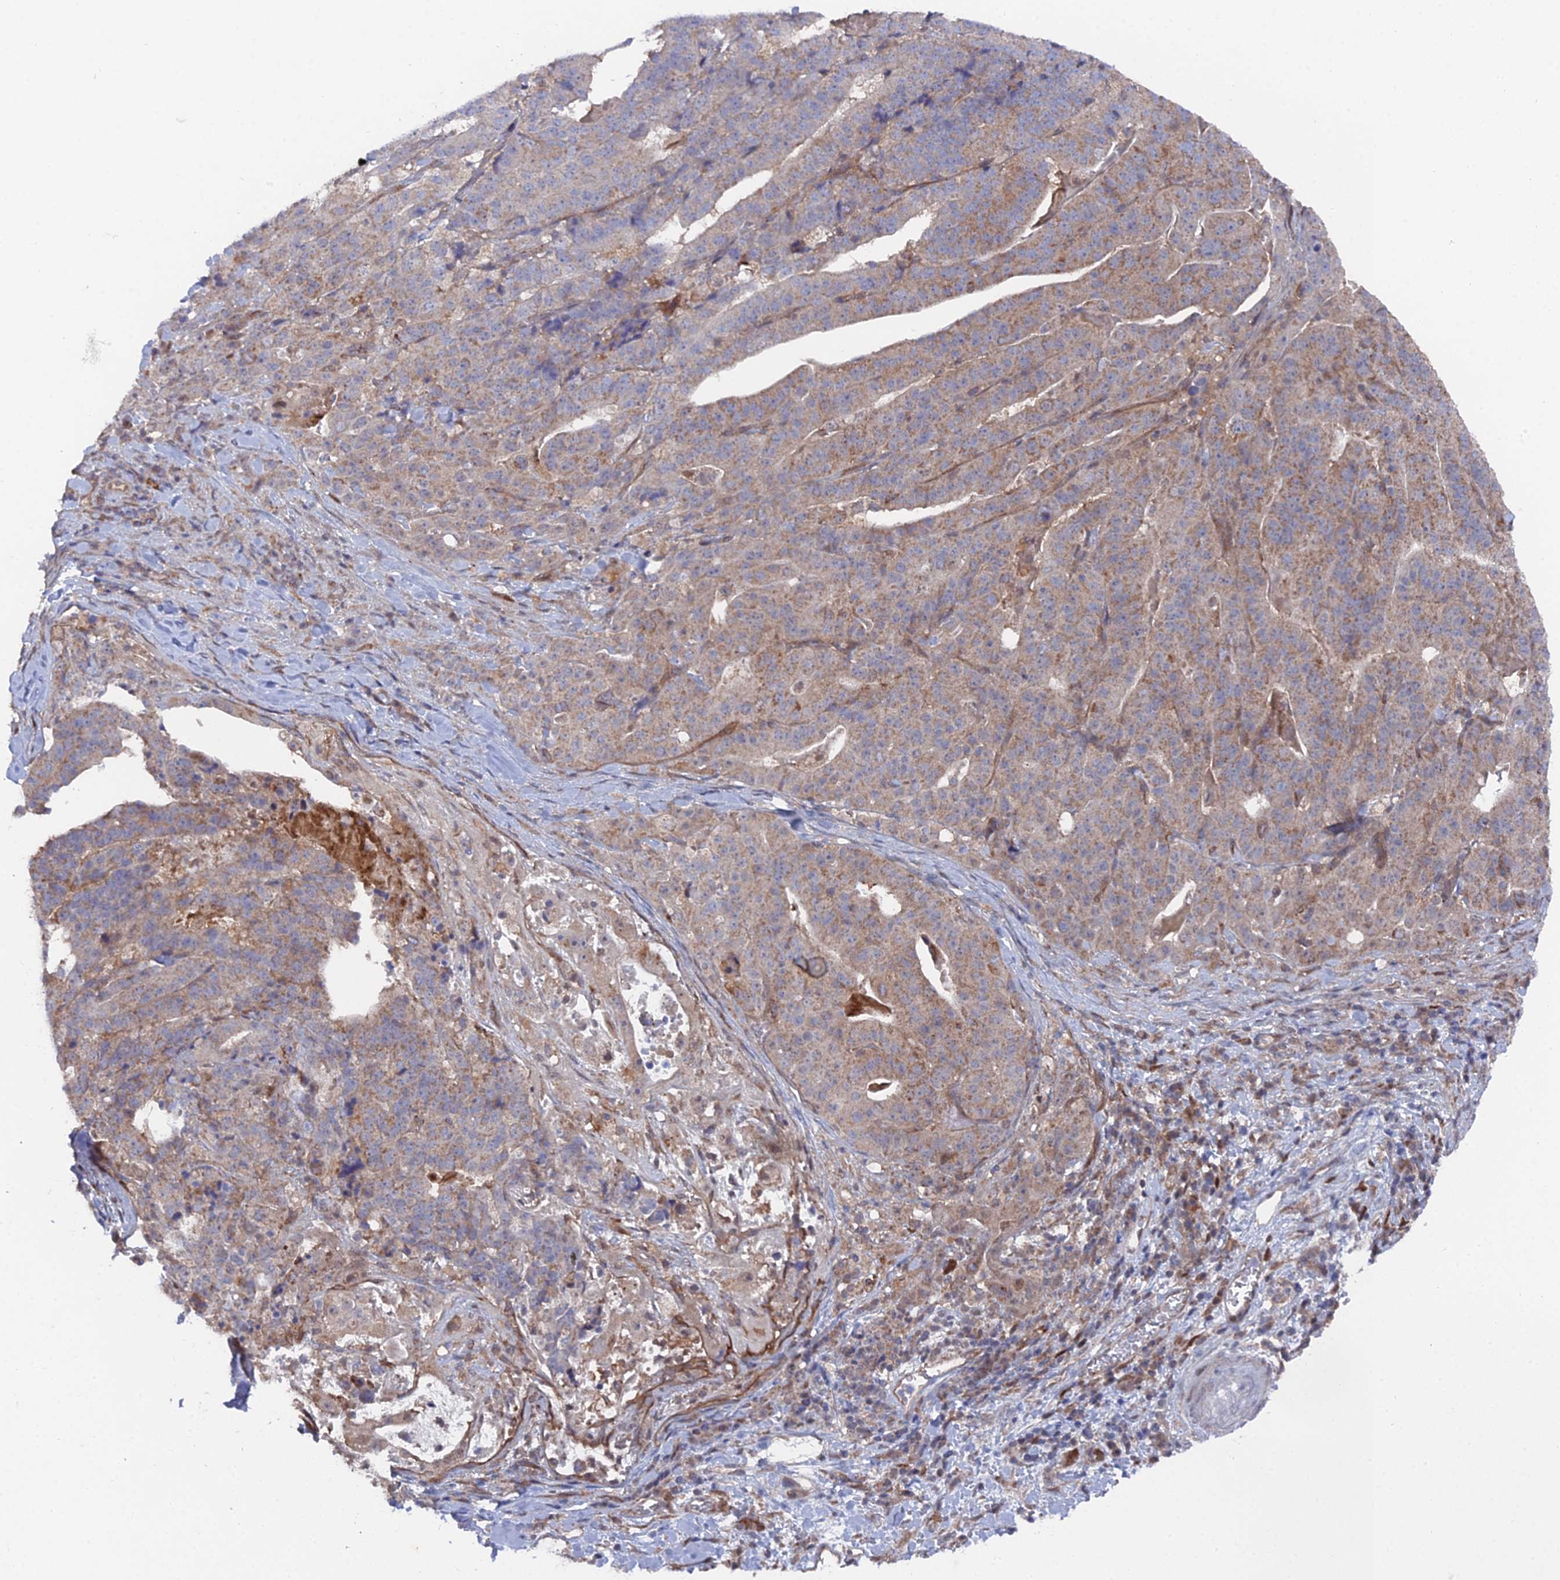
{"staining": {"intensity": "moderate", "quantity": "<25%", "location": "cytoplasmic/membranous"}, "tissue": "stomach cancer", "cell_type": "Tumor cells", "image_type": "cancer", "snomed": [{"axis": "morphology", "description": "Adenocarcinoma, NOS"}, {"axis": "topography", "description": "Stomach"}], "caption": "IHC of human stomach cancer exhibits low levels of moderate cytoplasmic/membranous expression in about <25% of tumor cells.", "gene": "UNC5D", "patient": {"sex": "male", "age": 48}}